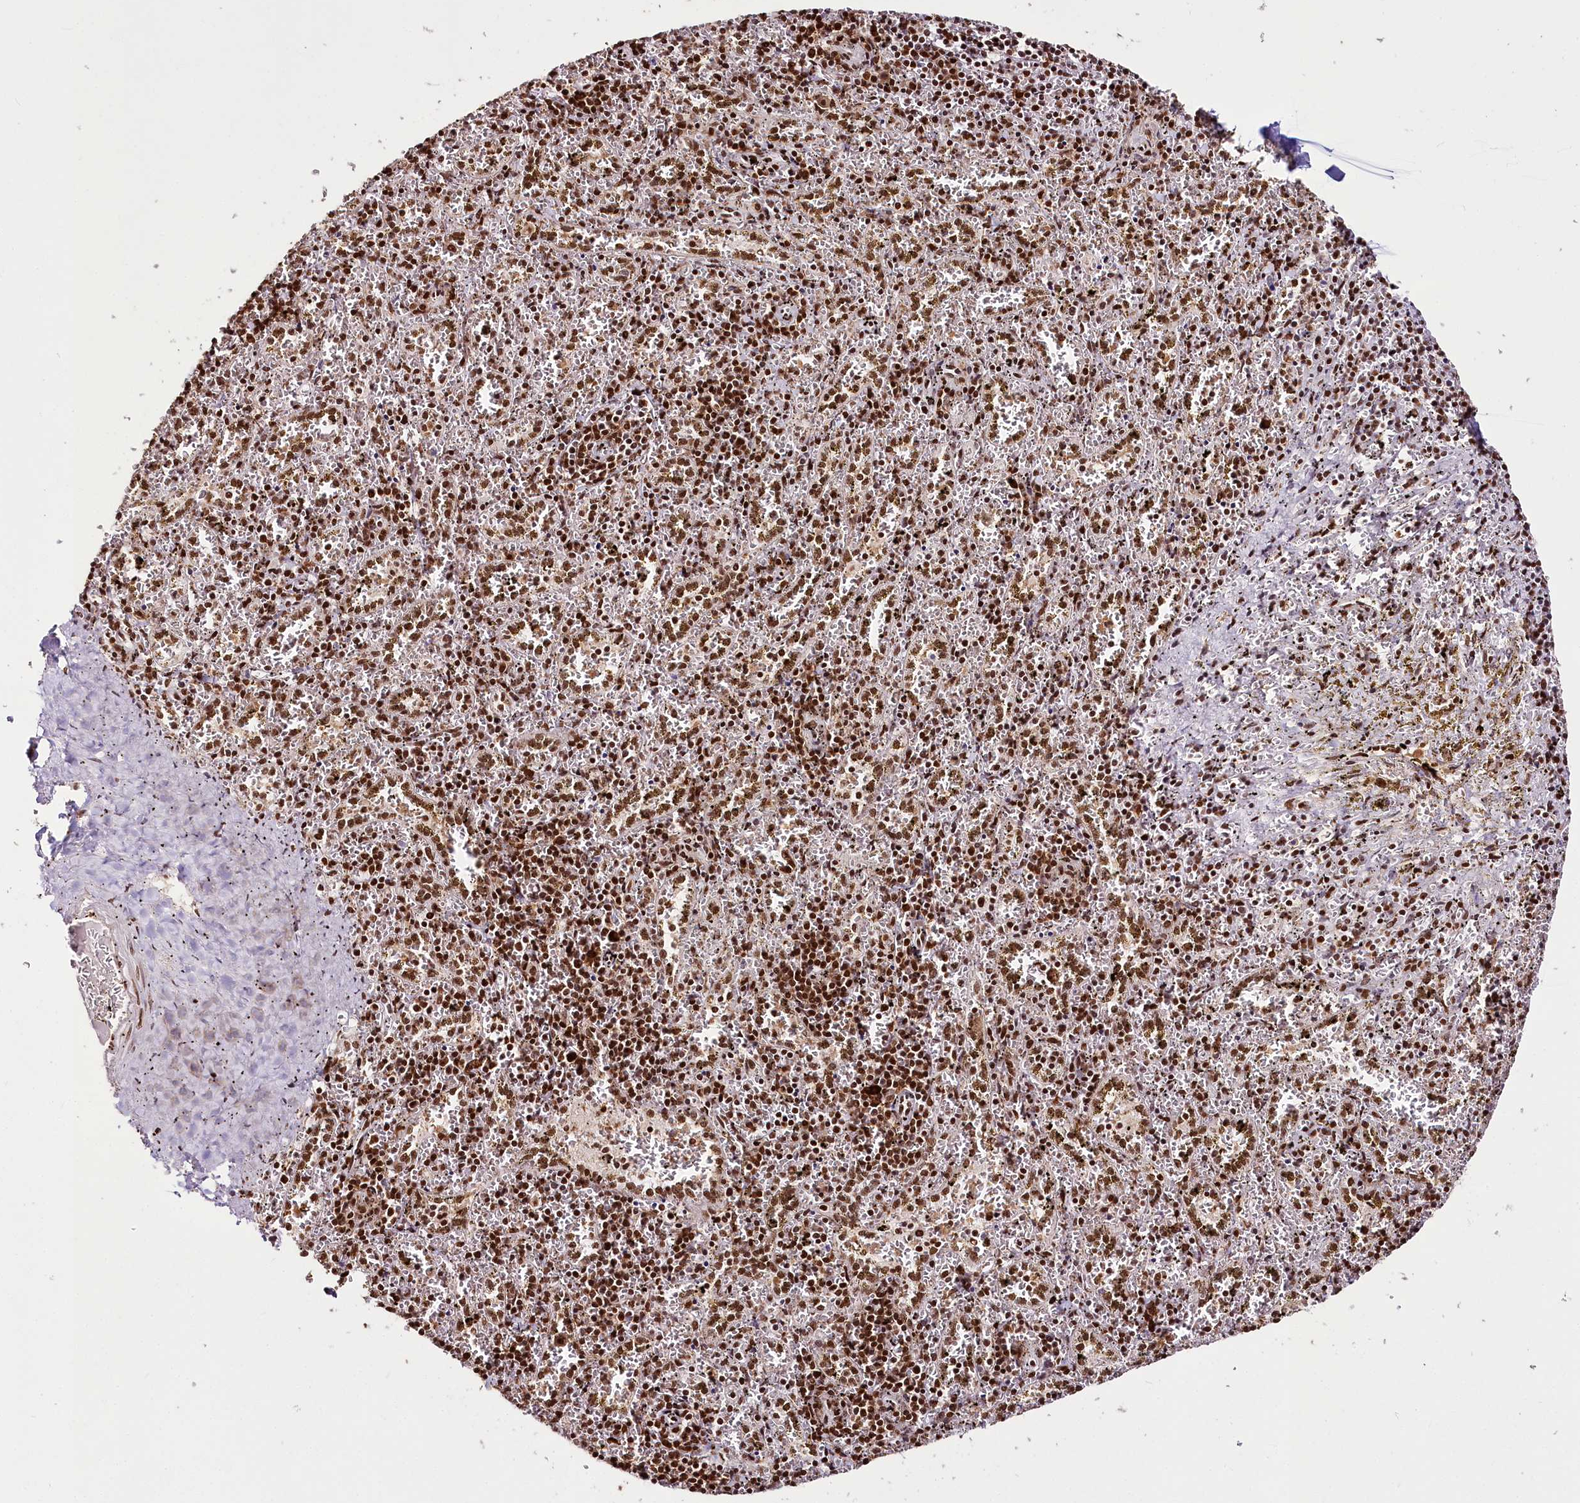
{"staining": {"intensity": "strong", "quantity": ">75%", "location": "nuclear"}, "tissue": "spleen", "cell_type": "Cells in red pulp", "image_type": "normal", "snomed": [{"axis": "morphology", "description": "Normal tissue, NOS"}, {"axis": "topography", "description": "Spleen"}], "caption": "IHC (DAB (3,3'-diaminobenzidine)) staining of unremarkable human spleen displays strong nuclear protein positivity in about >75% of cells in red pulp.", "gene": "SMARCE1", "patient": {"sex": "male", "age": 11}}